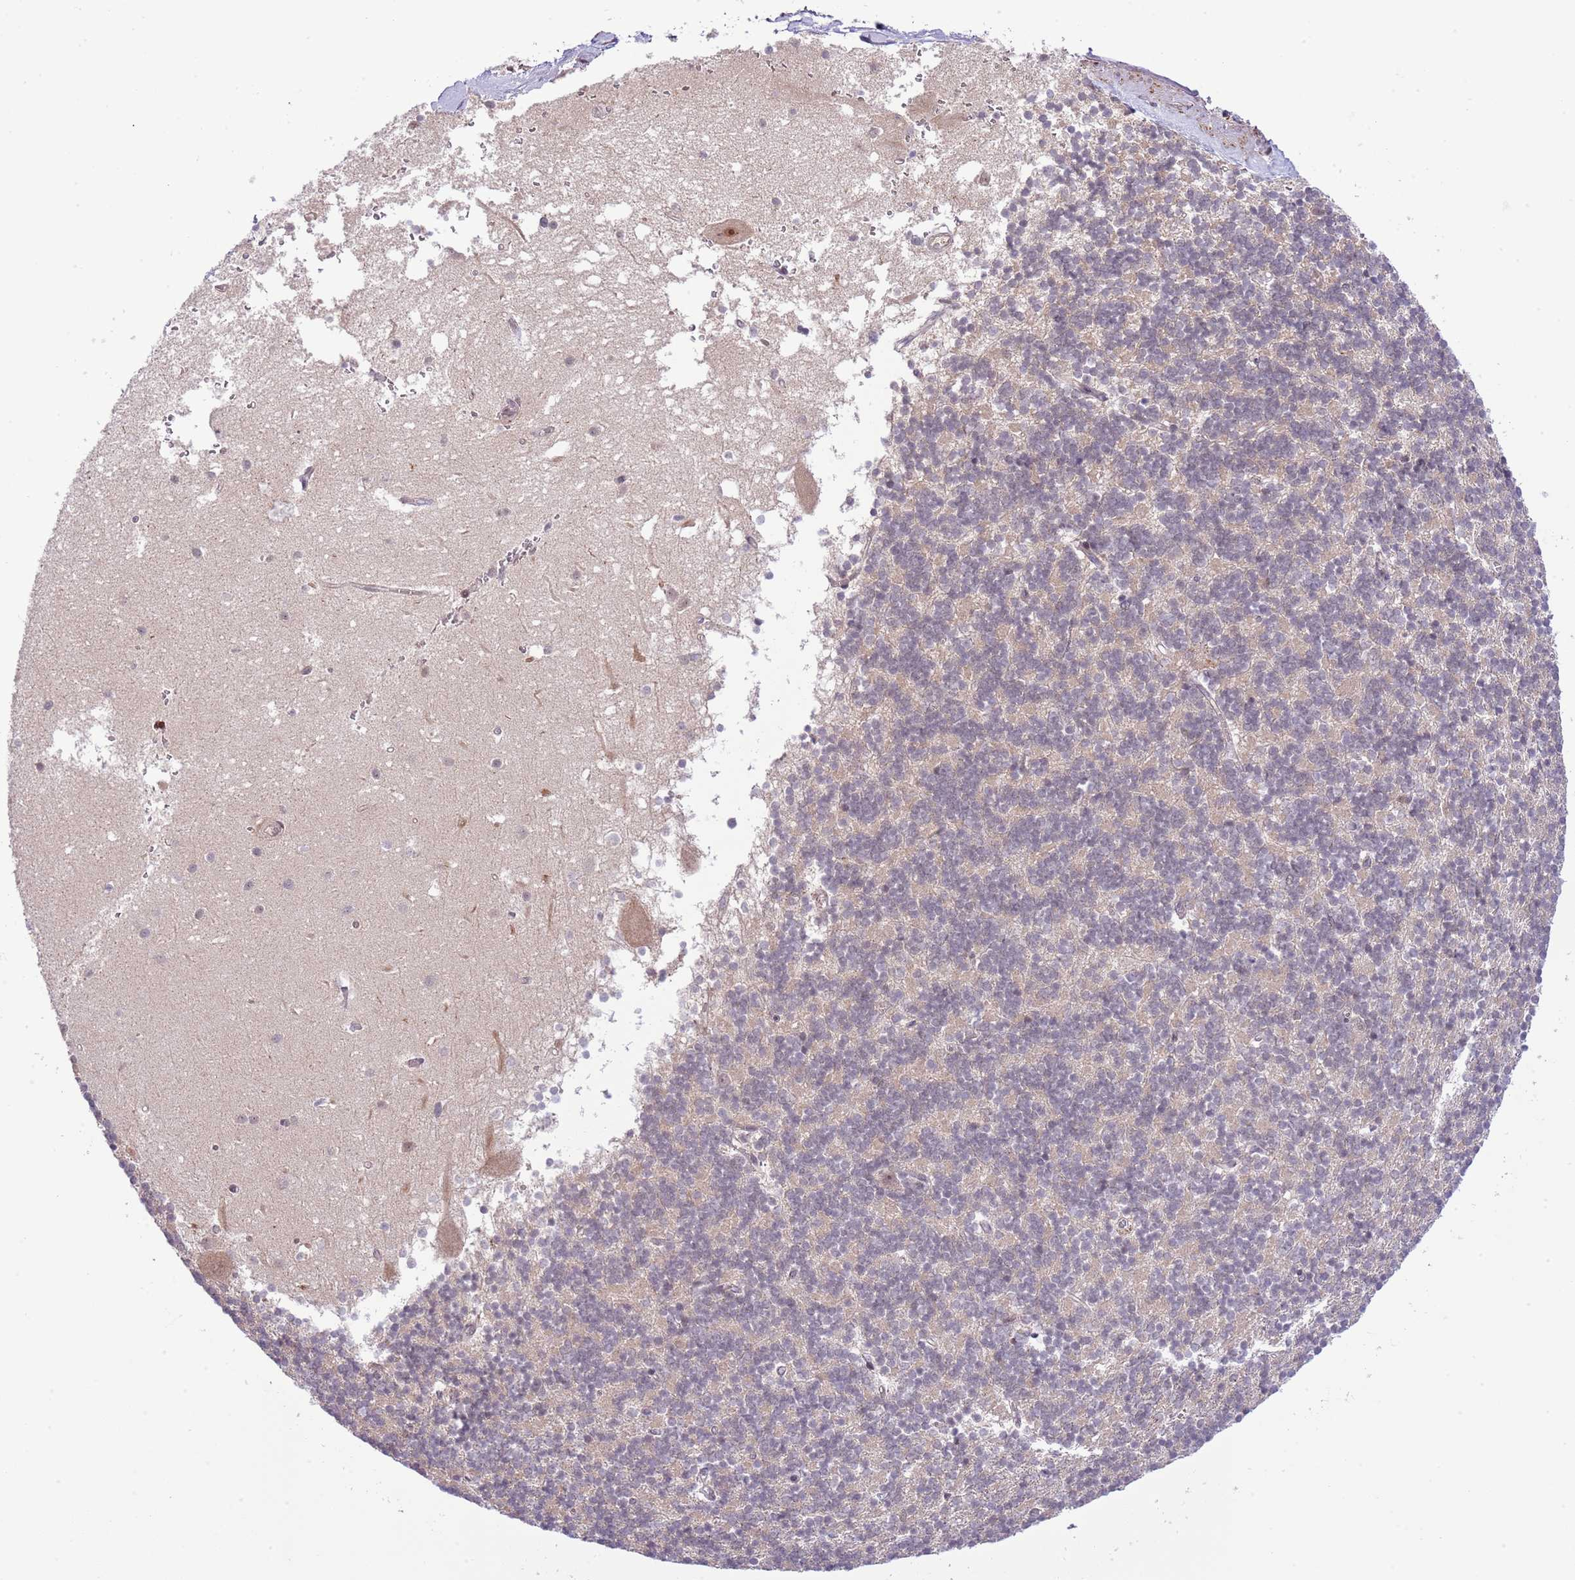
{"staining": {"intensity": "negative", "quantity": "none", "location": "none"}, "tissue": "cerebellum", "cell_type": "Cells in granular layer", "image_type": "normal", "snomed": [{"axis": "morphology", "description": "Normal tissue, NOS"}, {"axis": "topography", "description": "Cerebellum"}], "caption": "Immunohistochemistry (IHC) of unremarkable human cerebellum displays no positivity in cells in granular layer. (Brightfield microscopy of DAB (3,3'-diaminobenzidine) immunohistochemistry (IHC) at high magnification).", "gene": "CHD1", "patient": {"sex": "male", "age": 54}}